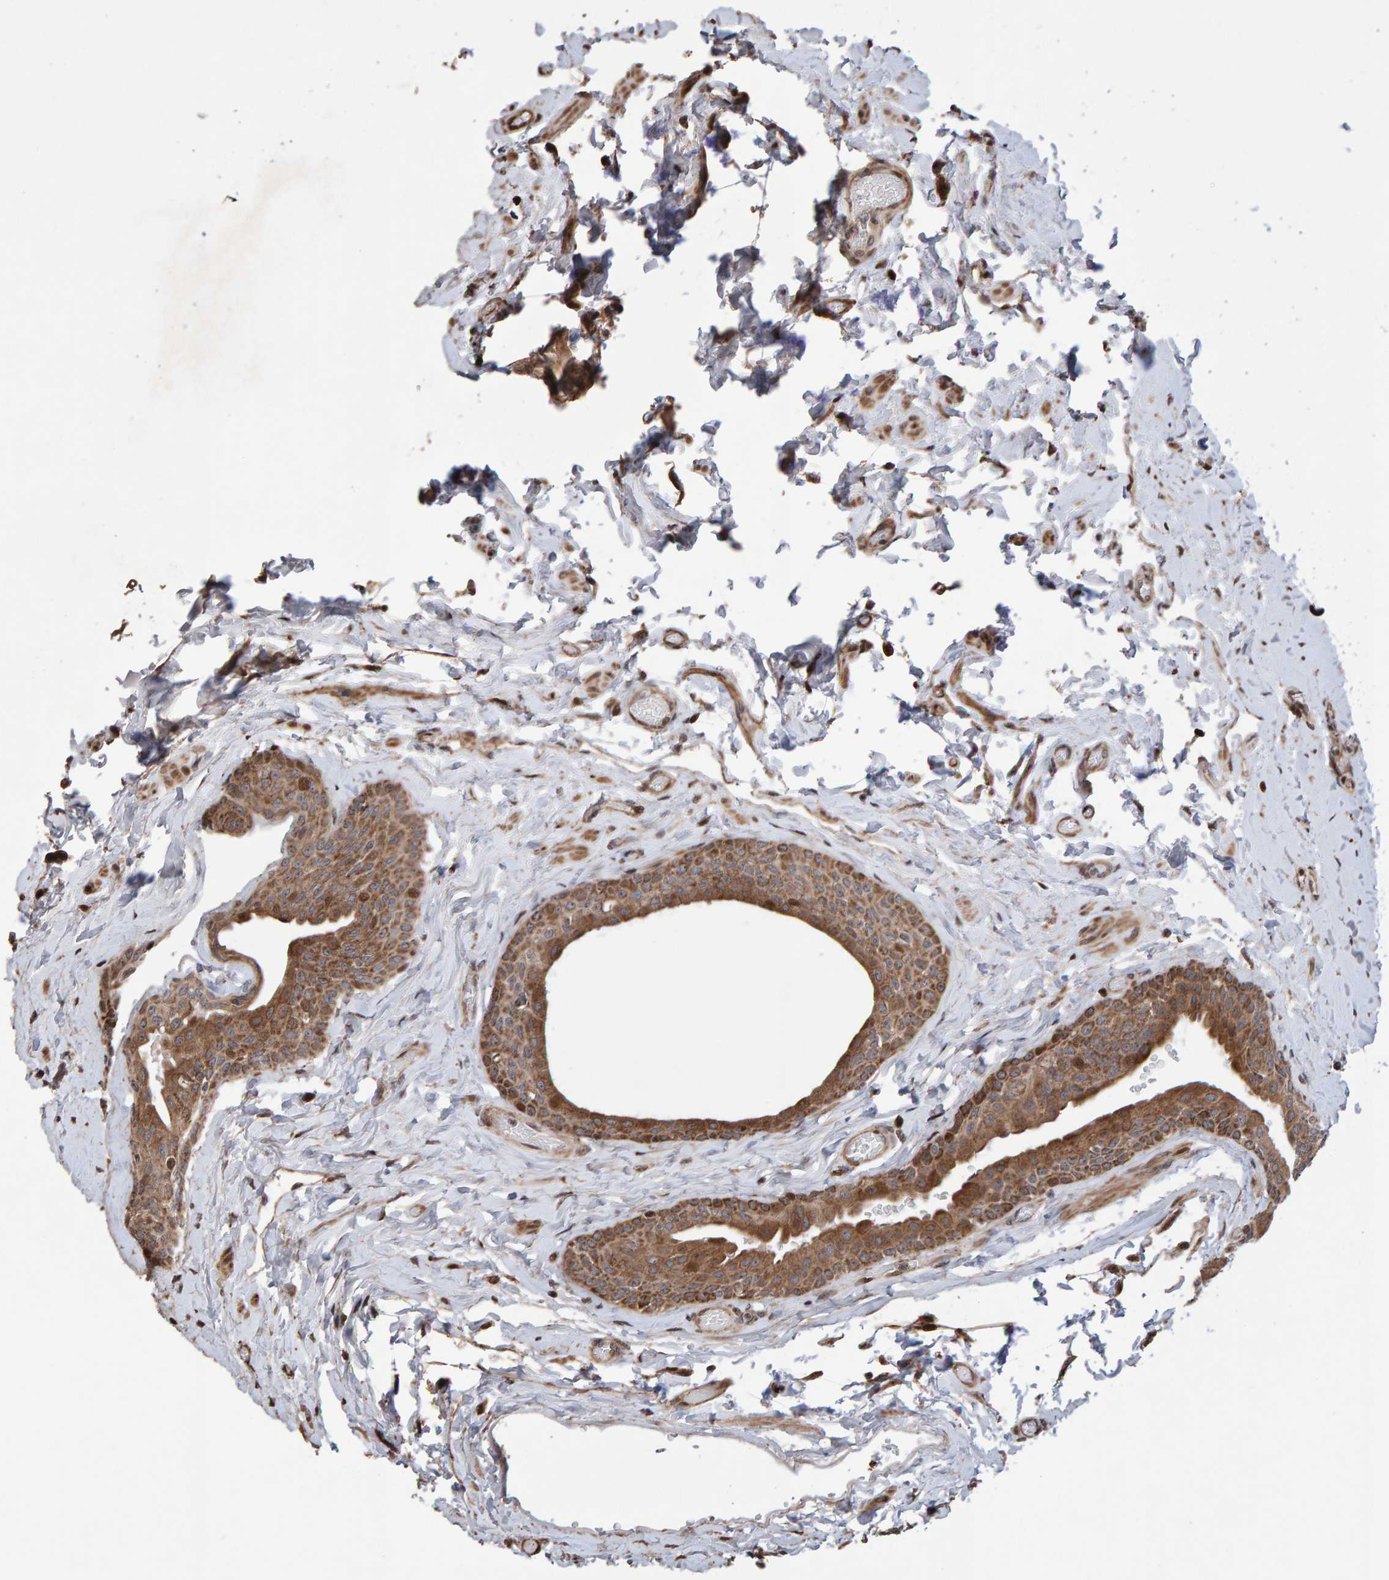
{"staining": {"intensity": "moderate", "quantity": ">75%", "location": "cytoplasmic/membranous"}, "tissue": "epididymis", "cell_type": "Glandular cells", "image_type": "normal", "snomed": [{"axis": "morphology", "description": "Normal tissue, NOS"}, {"axis": "topography", "description": "Testis"}, {"axis": "topography", "description": "Epididymis"}], "caption": "This micrograph displays immunohistochemistry staining of normal human epididymis, with medium moderate cytoplasmic/membranous expression in about >75% of glandular cells.", "gene": "PECR", "patient": {"sex": "male", "age": 36}}